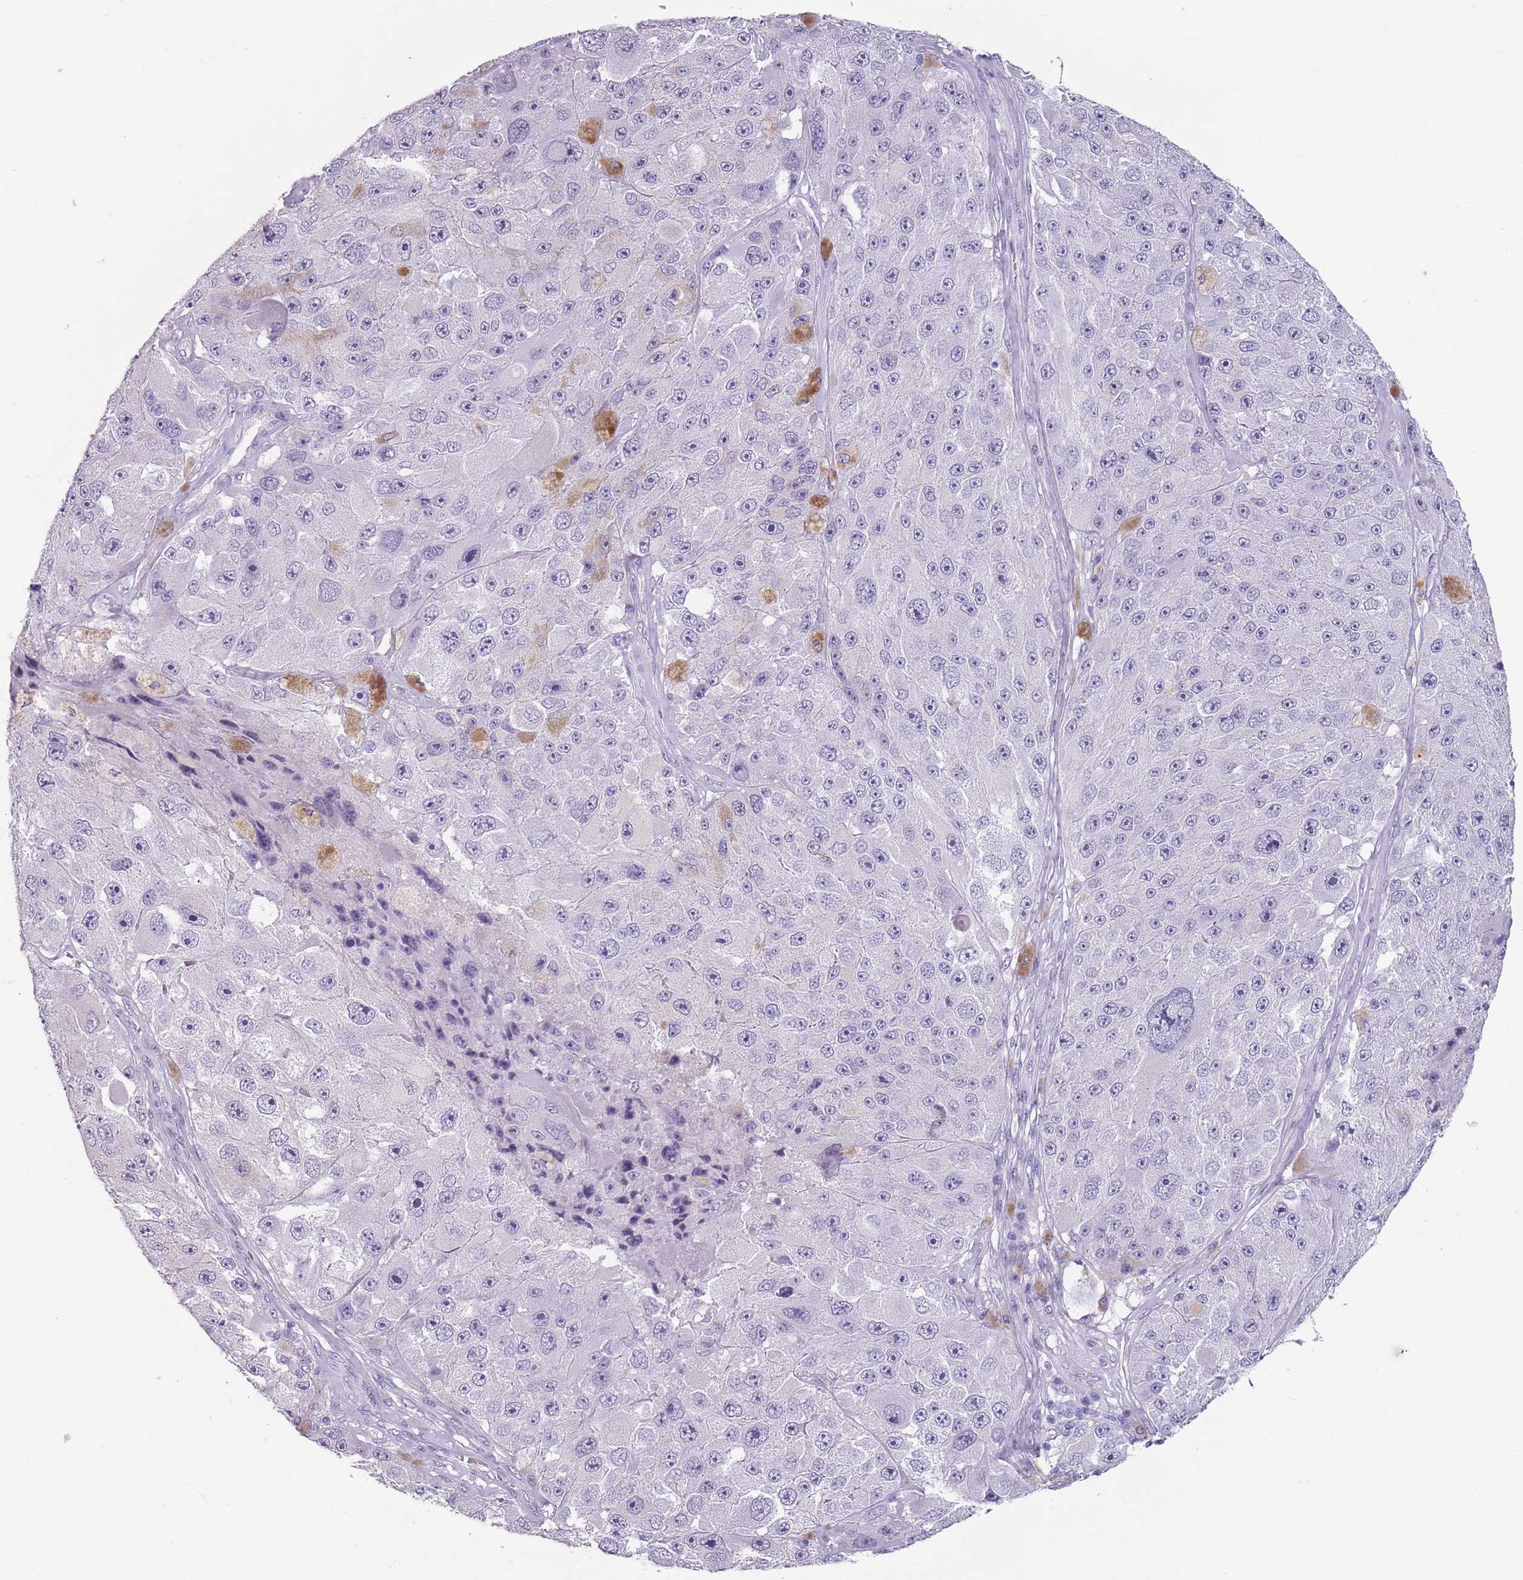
{"staining": {"intensity": "negative", "quantity": "none", "location": "none"}, "tissue": "melanoma", "cell_type": "Tumor cells", "image_type": "cancer", "snomed": [{"axis": "morphology", "description": "Malignant melanoma, Metastatic site"}, {"axis": "topography", "description": "Lymph node"}], "caption": "Tumor cells show no significant protein expression in melanoma. (DAB (3,3'-diaminobenzidine) IHC visualized using brightfield microscopy, high magnification).", "gene": "SPESP1", "patient": {"sex": "male", "age": 62}}